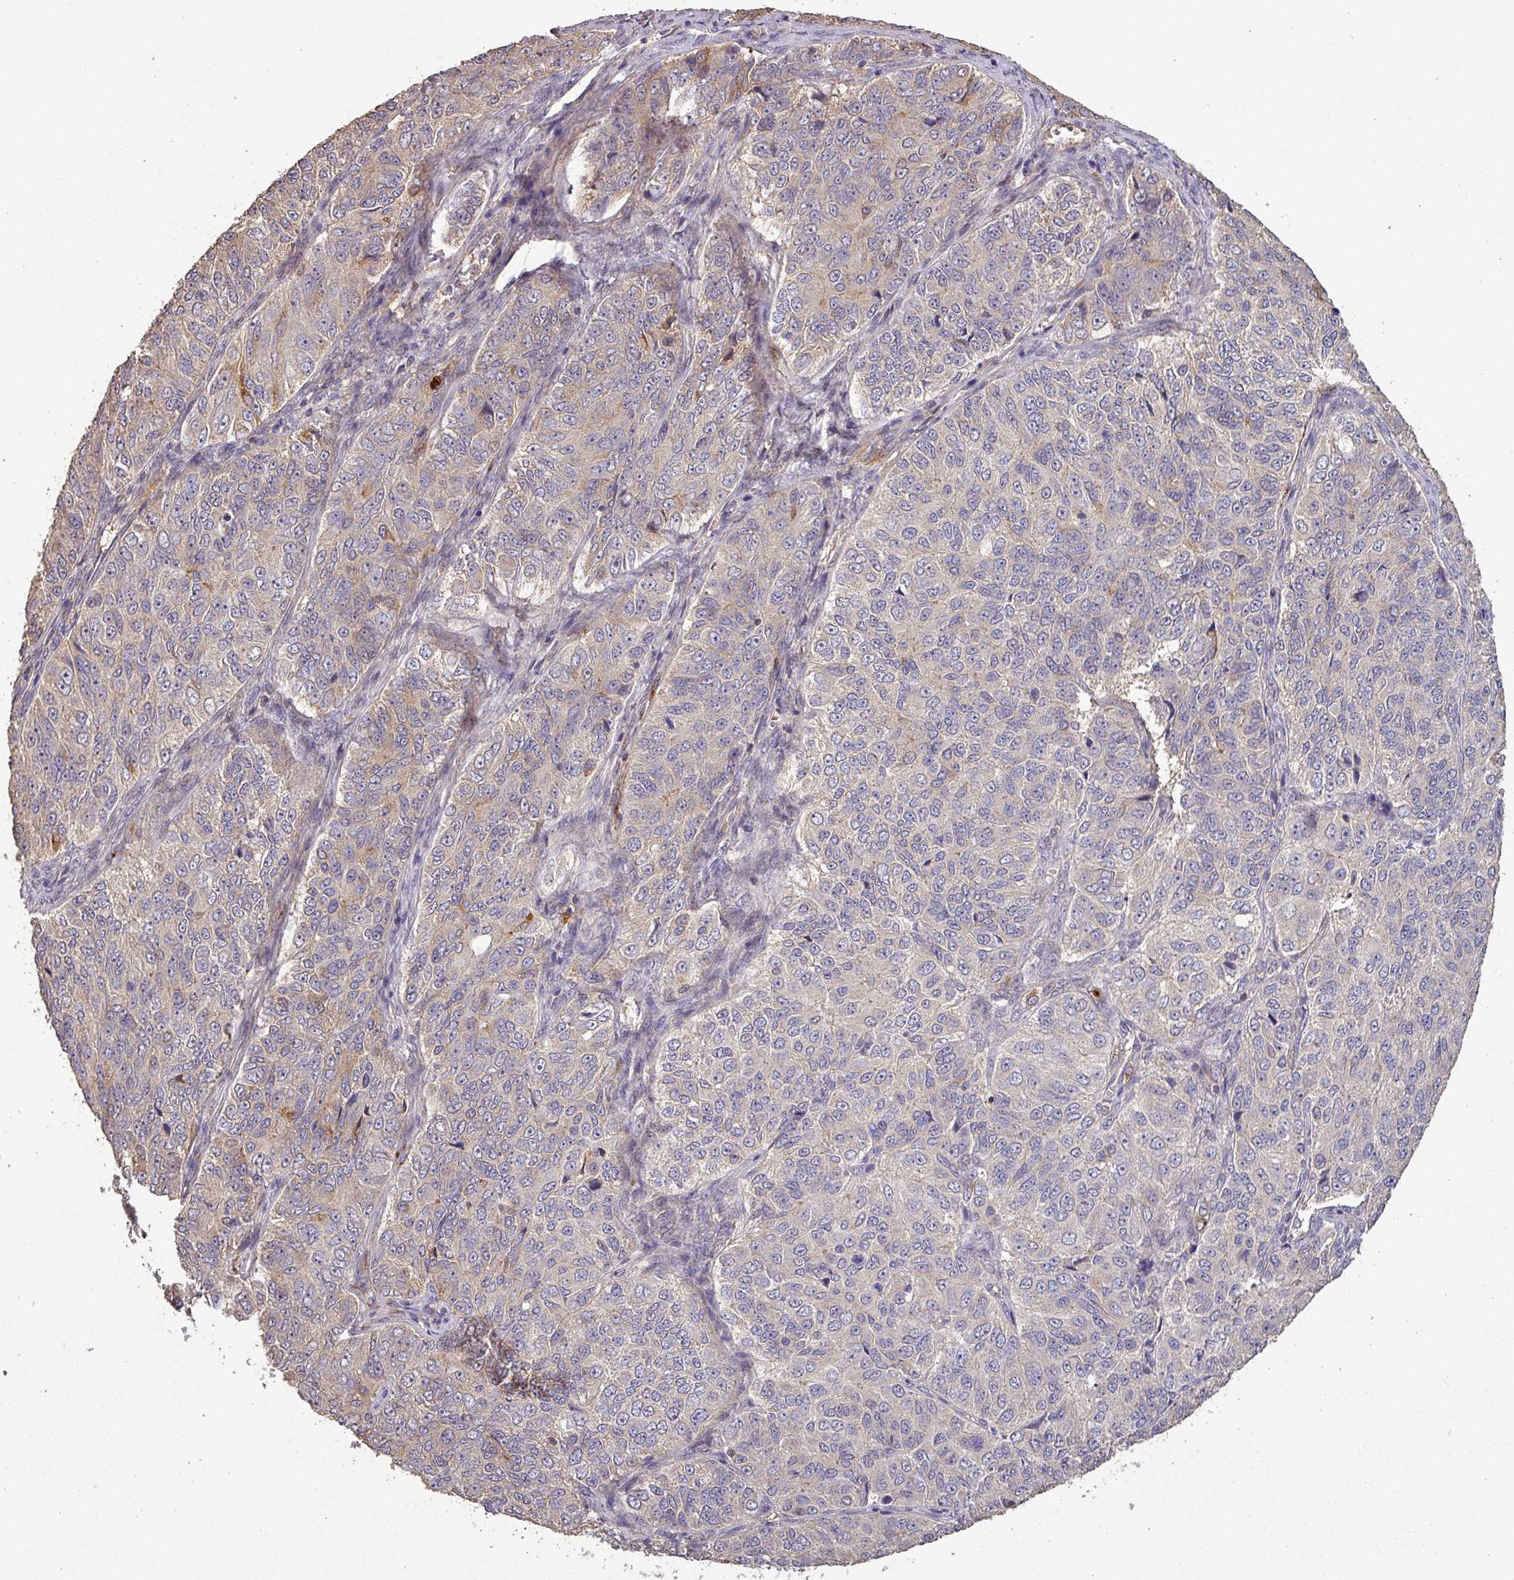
{"staining": {"intensity": "weak", "quantity": "<25%", "location": "cytoplasmic/membranous"}, "tissue": "ovarian cancer", "cell_type": "Tumor cells", "image_type": "cancer", "snomed": [{"axis": "morphology", "description": "Carcinoma, endometroid"}, {"axis": "topography", "description": "Ovary"}], "caption": "The micrograph displays no staining of tumor cells in ovarian endometroid carcinoma.", "gene": "ISLR", "patient": {"sex": "female", "age": 51}}